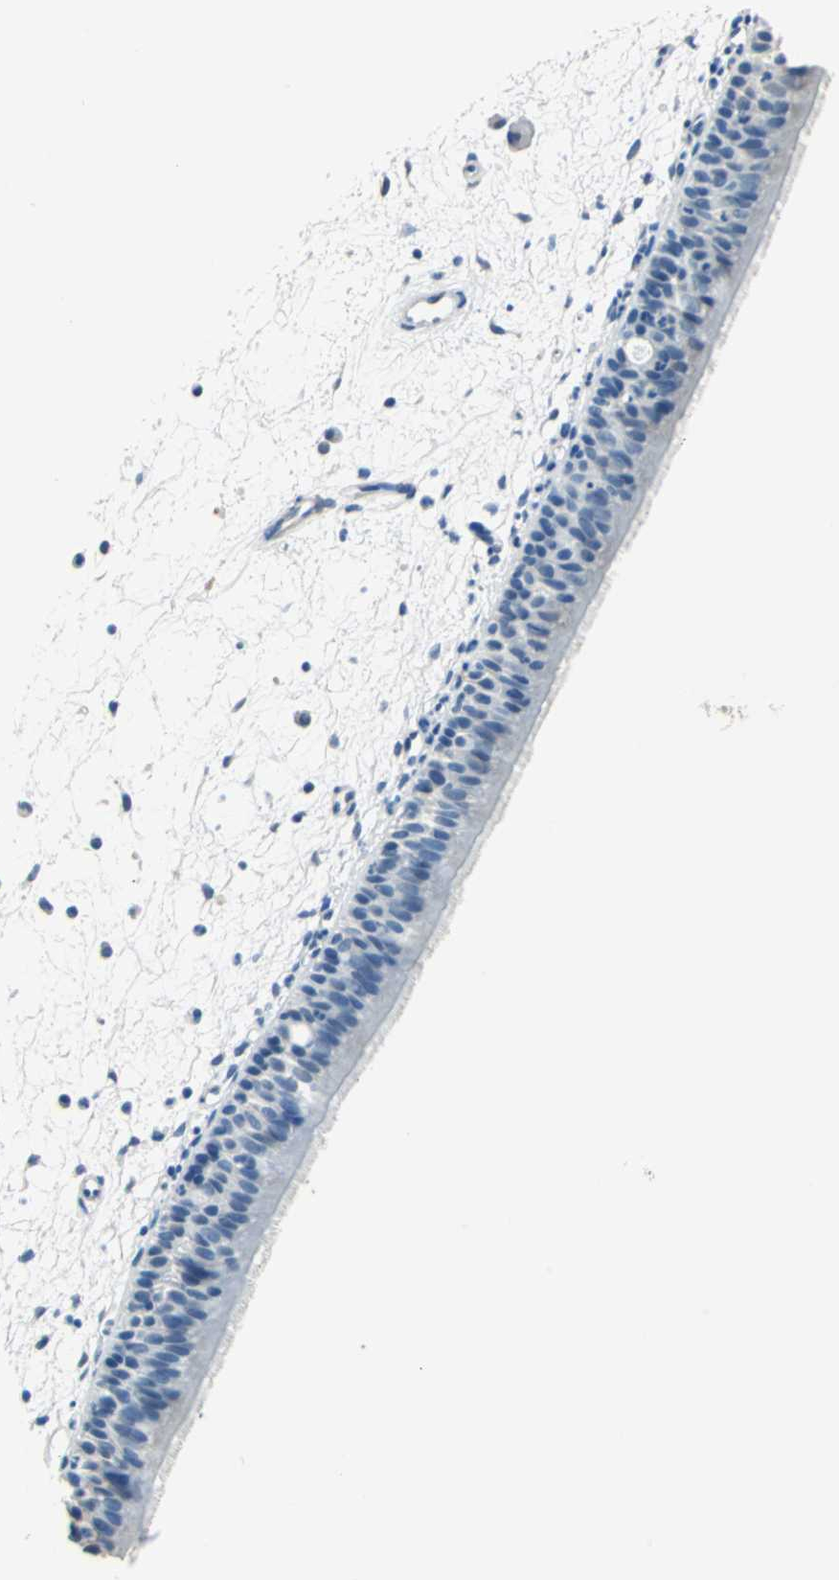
{"staining": {"intensity": "weak", "quantity": "25%-75%", "location": "cytoplasmic/membranous"}, "tissue": "nasopharynx", "cell_type": "Respiratory epithelial cells", "image_type": "normal", "snomed": [{"axis": "morphology", "description": "Normal tissue, NOS"}, {"axis": "topography", "description": "Nasopharynx"}], "caption": "Immunohistochemistry (IHC) (DAB (3,3'-diaminobenzidine)) staining of benign nasopharynx displays weak cytoplasmic/membranous protein staining in approximately 25%-75% of respiratory epithelial cells. Ihc stains the protein in brown and the nuclei are stained blue.", "gene": "FKBP4", "patient": {"sex": "female", "age": 54}}